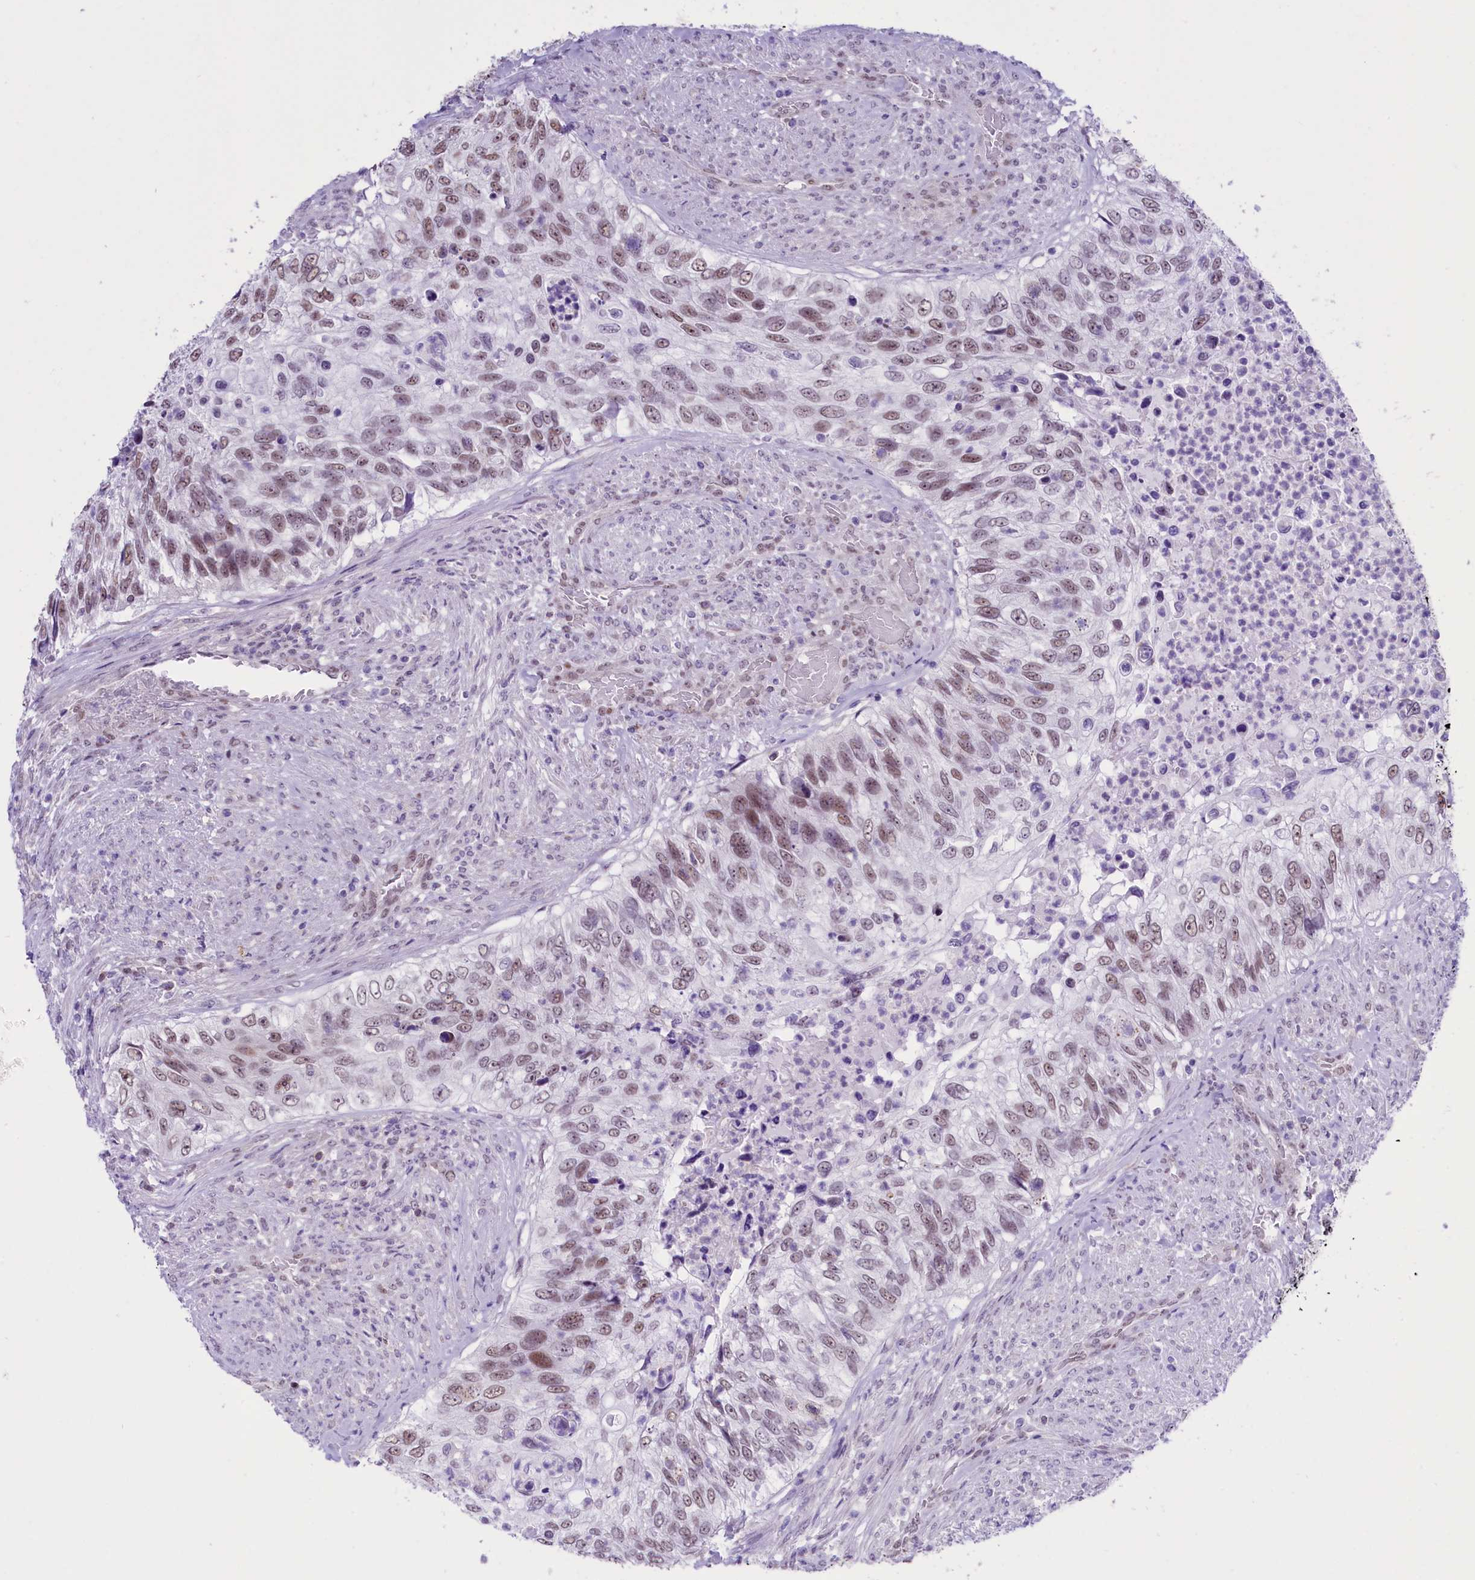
{"staining": {"intensity": "weak", "quantity": ">75%", "location": "nuclear"}, "tissue": "urothelial cancer", "cell_type": "Tumor cells", "image_type": "cancer", "snomed": [{"axis": "morphology", "description": "Urothelial carcinoma, High grade"}, {"axis": "topography", "description": "Urinary bladder"}], "caption": "Immunohistochemistry (IHC) of urothelial cancer shows low levels of weak nuclear staining in approximately >75% of tumor cells. The protein is shown in brown color, while the nuclei are stained blue.", "gene": "RPS6KB1", "patient": {"sex": "female", "age": 60}}